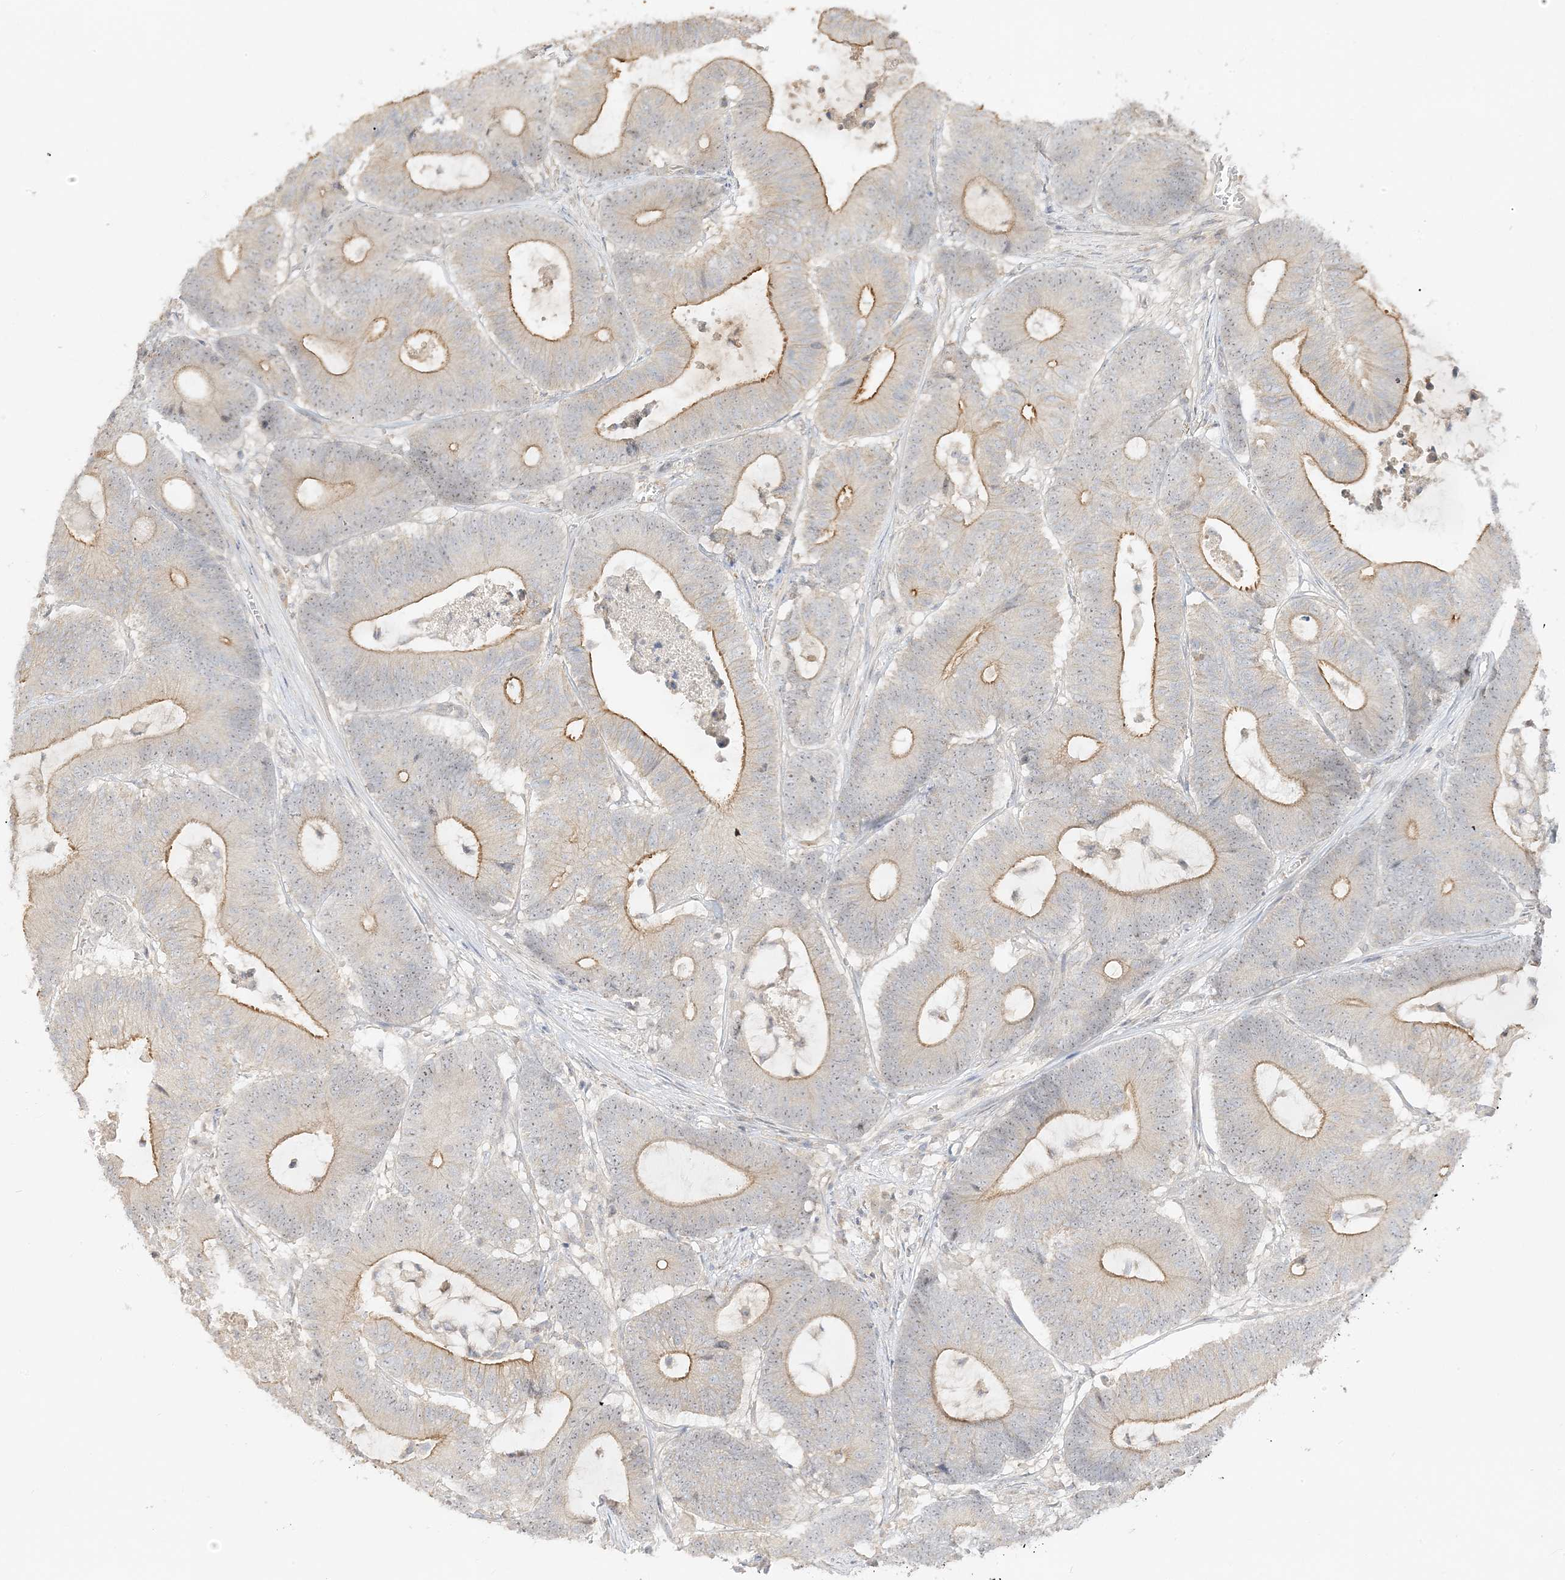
{"staining": {"intensity": "moderate", "quantity": "25%-75%", "location": "cytoplasmic/membranous,nuclear"}, "tissue": "colorectal cancer", "cell_type": "Tumor cells", "image_type": "cancer", "snomed": [{"axis": "morphology", "description": "Adenocarcinoma, NOS"}, {"axis": "topography", "description": "Colon"}], "caption": "An IHC image of neoplastic tissue is shown. Protein staining in brown shows moderate cytoplasmic/membranous and nuclear positivity in colorectal cancer (adenocarcinoma) within tumor cells.", "gene": "ETAA1", "patient": {"sex": "female", "age": 84}}